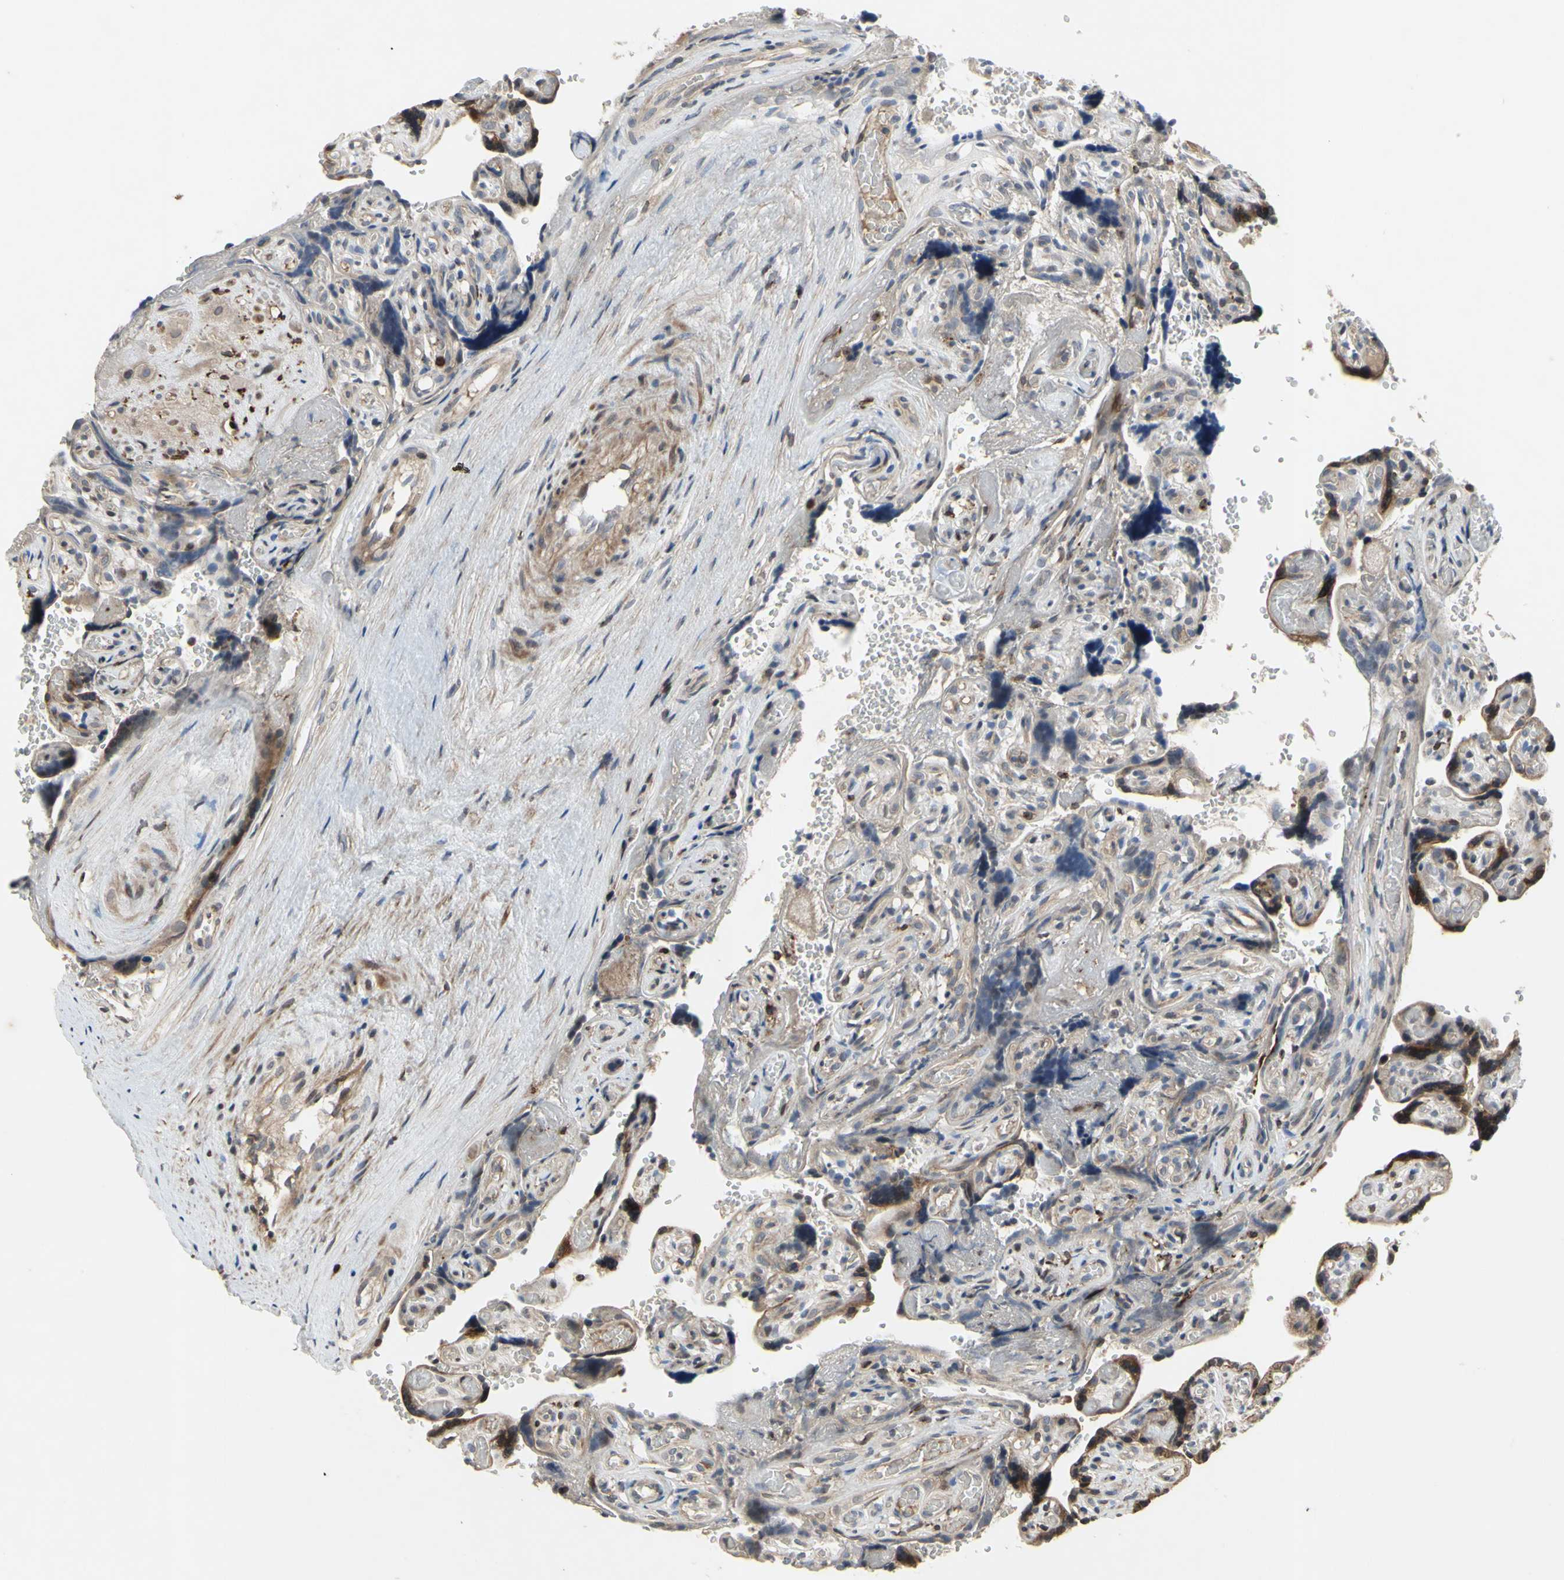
{"staining": {"intensity": "weak", "quantity": ">75%", "location": "cytoplasmic/membranous,nuclear"}, "tissue": "placenta", "cell_type": "Decidual cells", "image_type": "normal", "snomed": [{"axis": "morphology", "description": "Normal tissue, NOS"}, {"axis": "topography", "description": "Placenta"}], "caption": "Weak cytoplasmic/membranous,nuclear staining for a protein is present in about >75% of decidual cells of normal placenta using IHC.", "gene": "PLXNA2", "patient": {"sex": "female", "age": 30}}